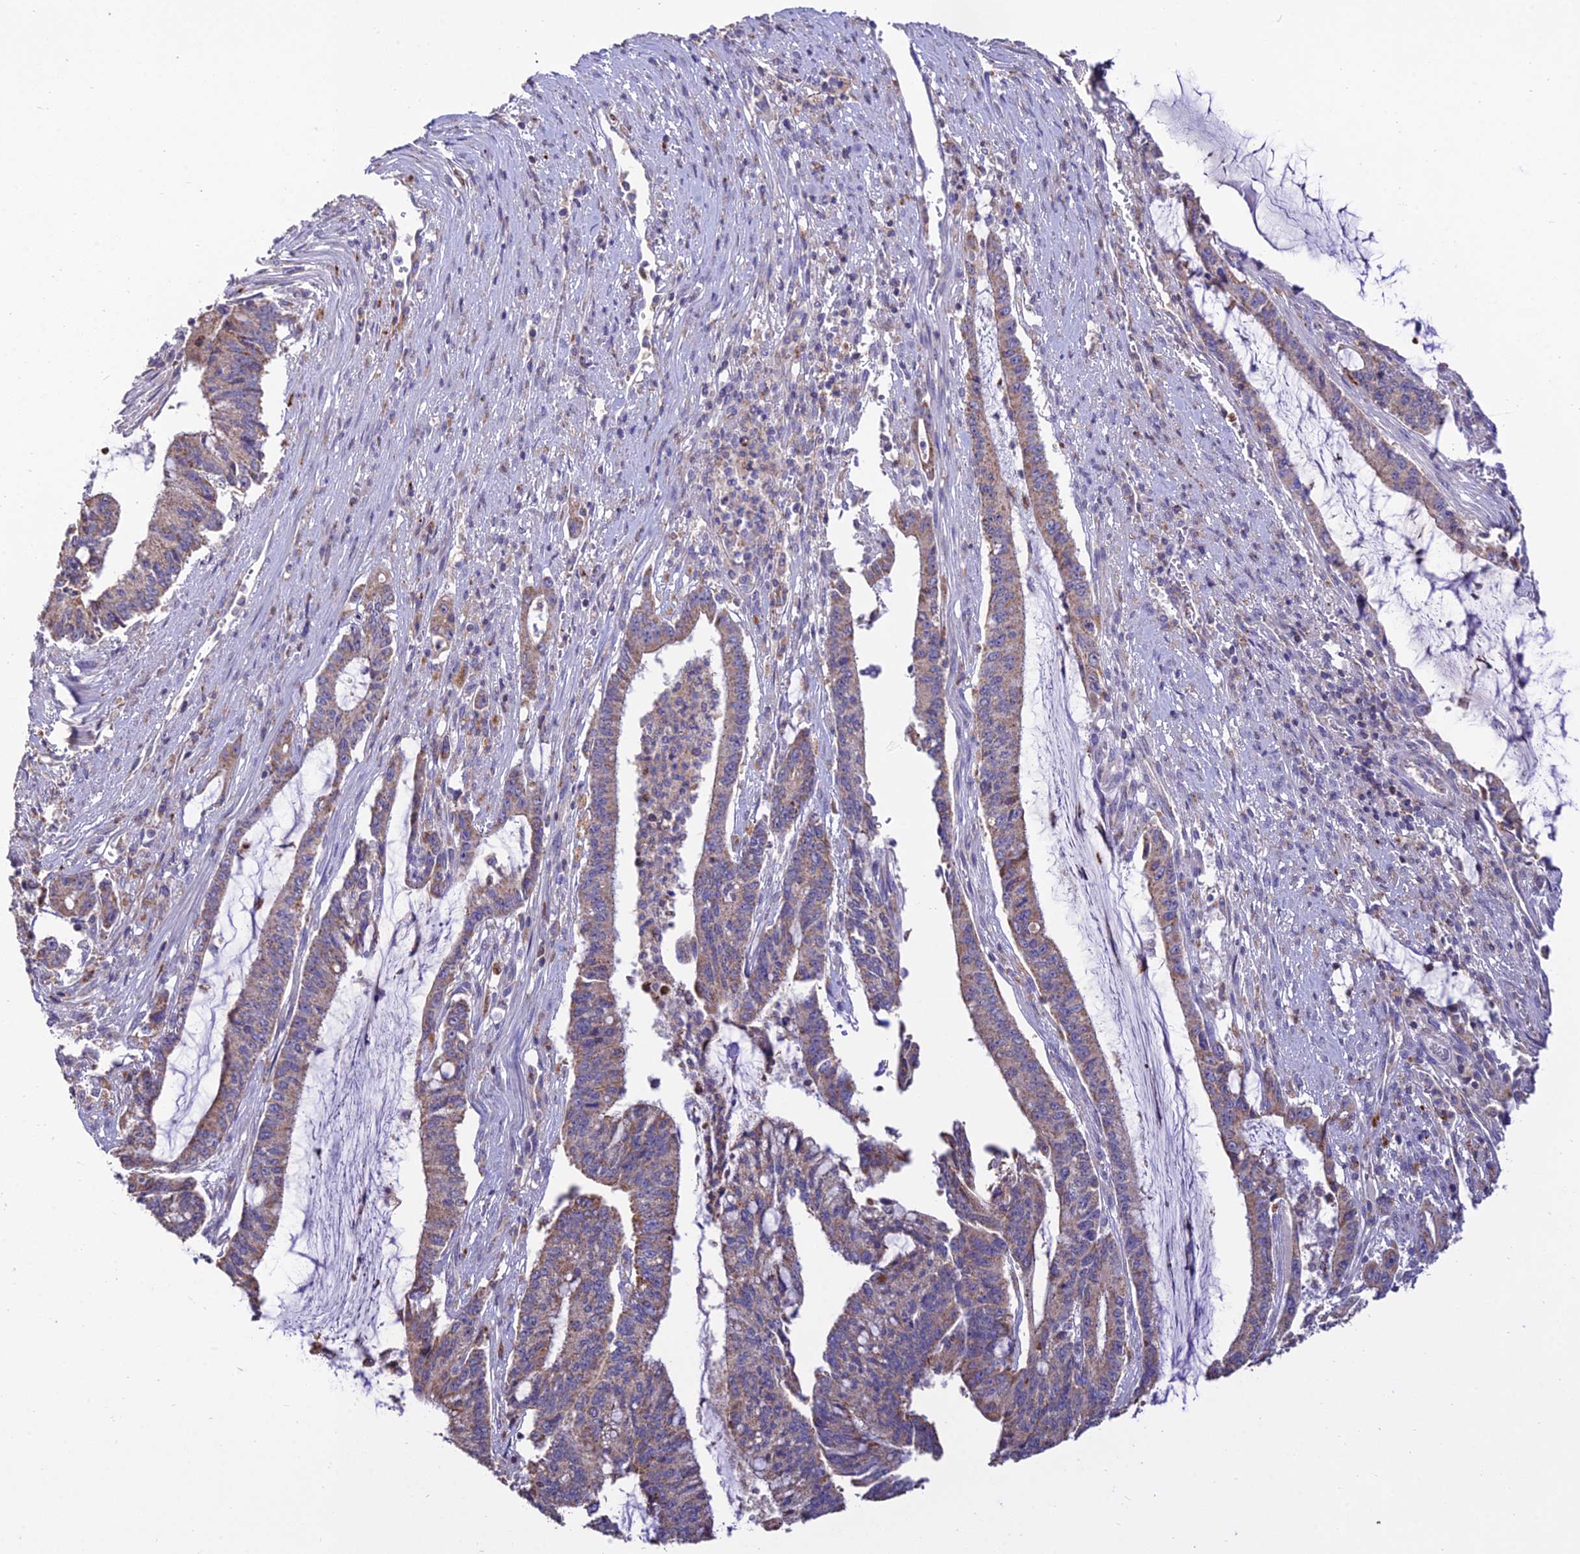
{"staining": {"intensity": "weak", "quantity": ">75%", "location": "cytoplasmic/membranous"}, "tissue": "pancreatic cancer", "cell_type": "Tumor cells", "image_type": "cancer", "snomed": [{"axis": "morphology", "description": "Adenocarcinoma, NOS"}, {"axis": "topography", "description": "Pancreas"}], "caption": "Tumor cells display low levels of weak cytoplasmic/membranous staining in approximately >75% of cells in human pancreatic adenocarcinoma.", "gene": "PNLIPRP3", "patient": {"sex": "female", "age": 50}}